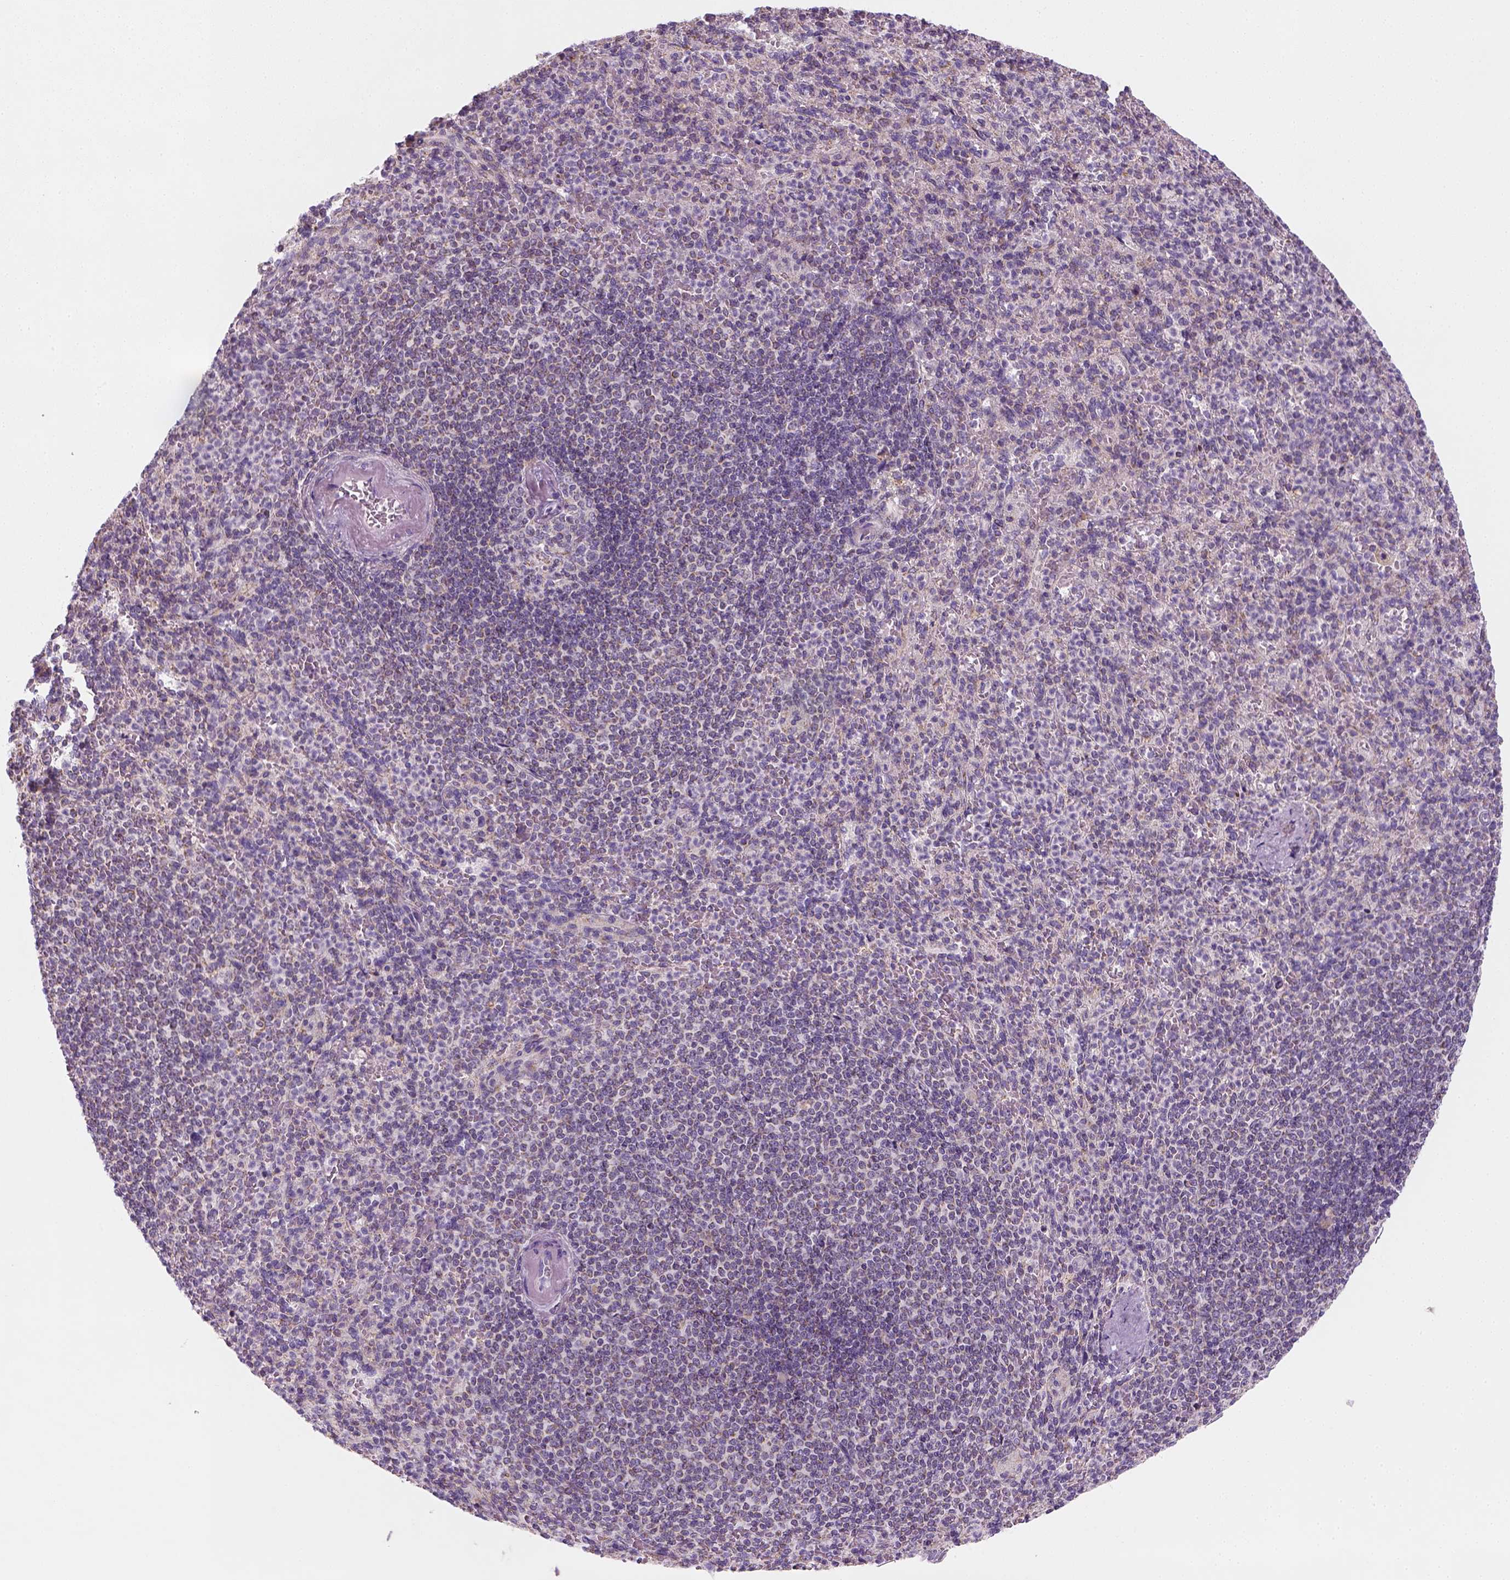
{"staining": {"intensity": "negative", "quantity": "none", "location": "none"}, "tissue": "spleen", "cell_type": "Cells in red pulp", "image_type": "normal", "snomed": [{"axis": "morphology", "description": "Normal tissue, NOS"}, {"axis": "topography", "description": "Spleen"}], "caption": "This is an immunohistochemistry (IHC) photomicrograph of normal human spleen. There is no expression in cells in red pulp.", "gene": "AWAT2", "patient": {"sex": "female", "age": 74}}